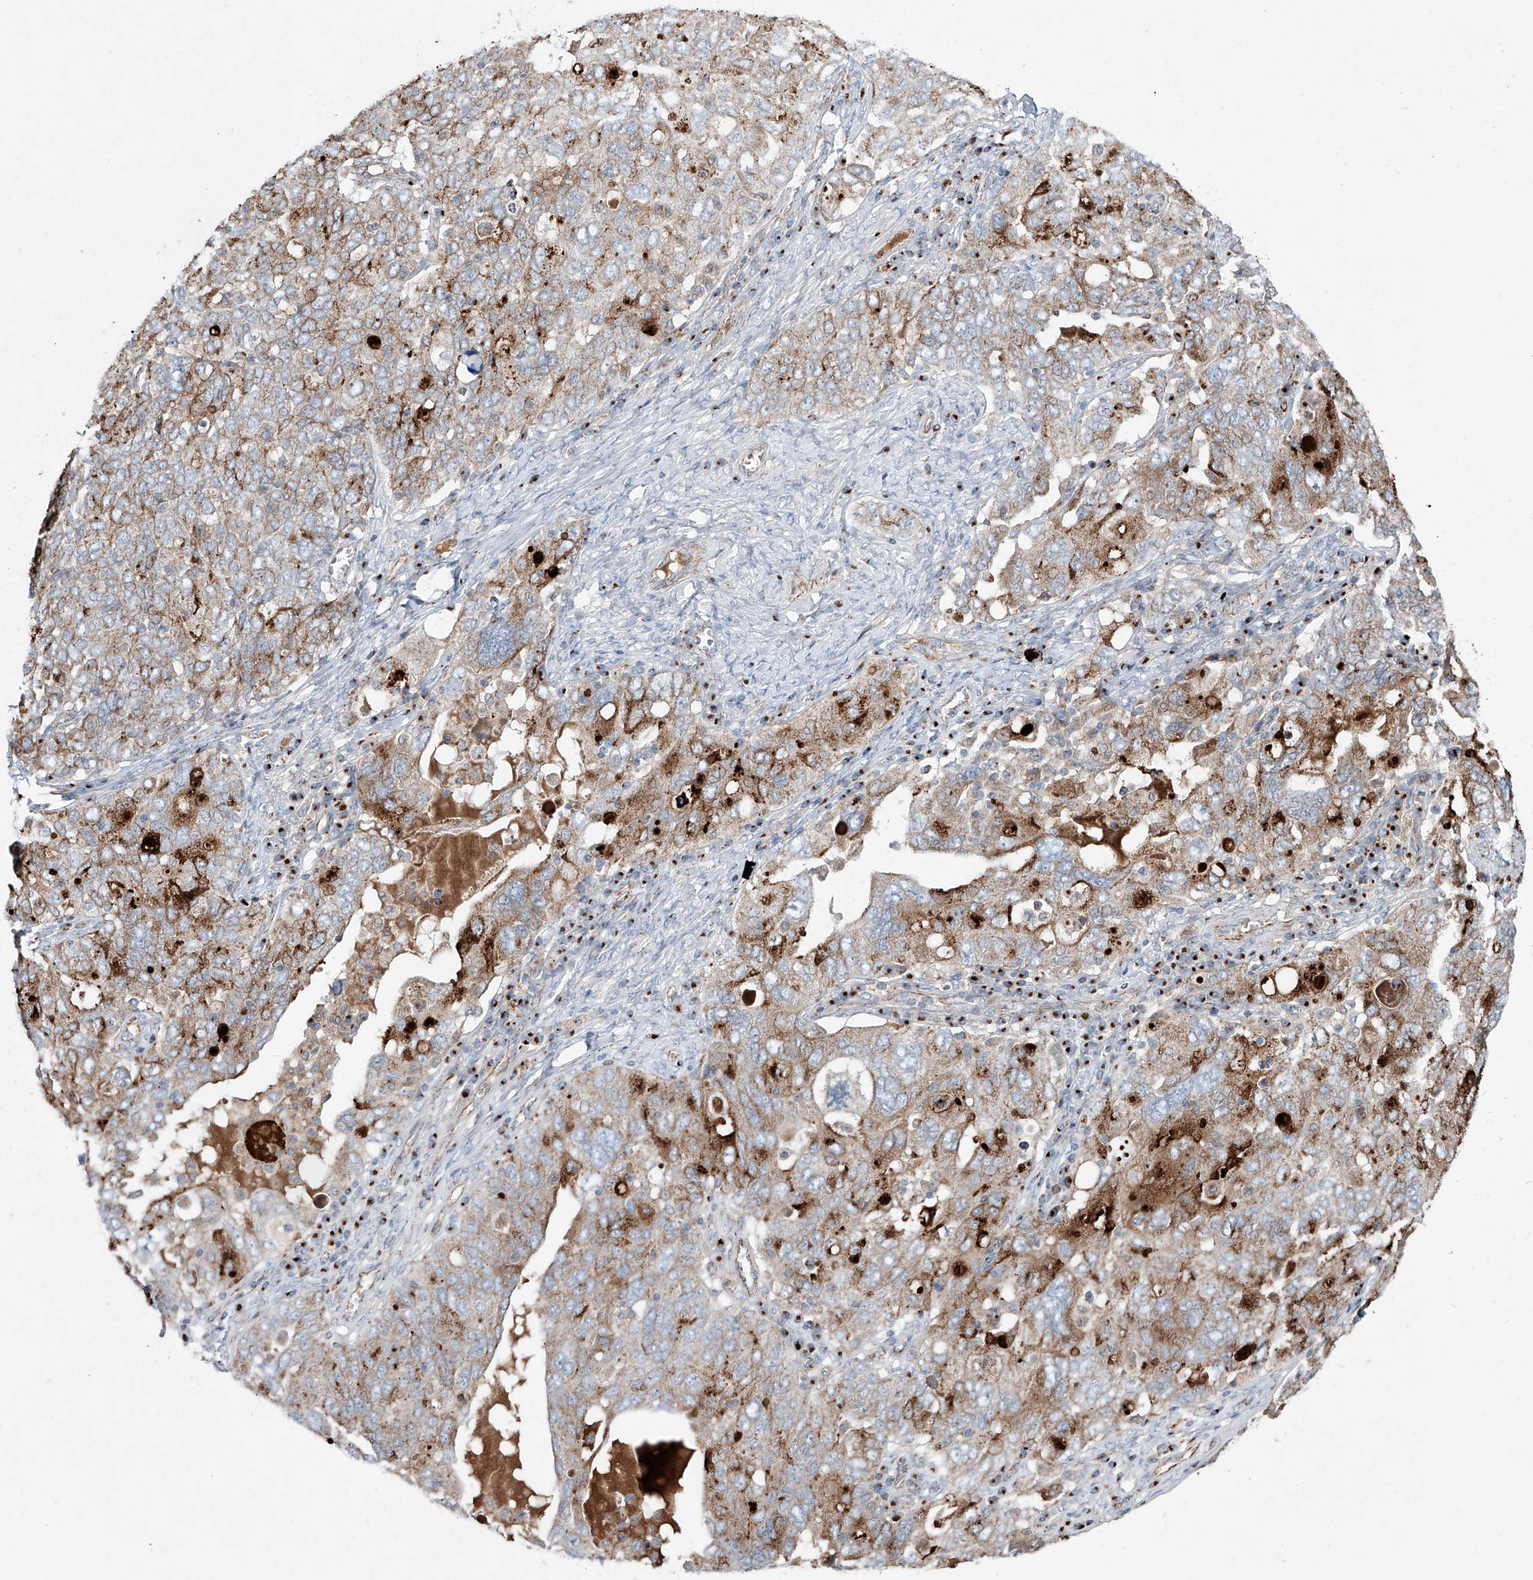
{"staining": {"intensity": "moderate", "quantity": "25%-75%", "location": "cytoplasmic/membranous"}, "tissue": "ovarian cancer", "cell_type": "Tumor cells", "image_type": "cancer", "snomed": [{"axis": "morphology", "description": "Carcinoma, endometroid"}, {"axis": "topography", "description": "Ovary"}], "caption": "About 25%-75% of tumor cells in ovarian cancer show moderate cytoplasmic/membranous protein staining as visualized by brown immunohistochemical staining.", "gene": "CDH5", "patient": {"sex": "female", "age": 62}}